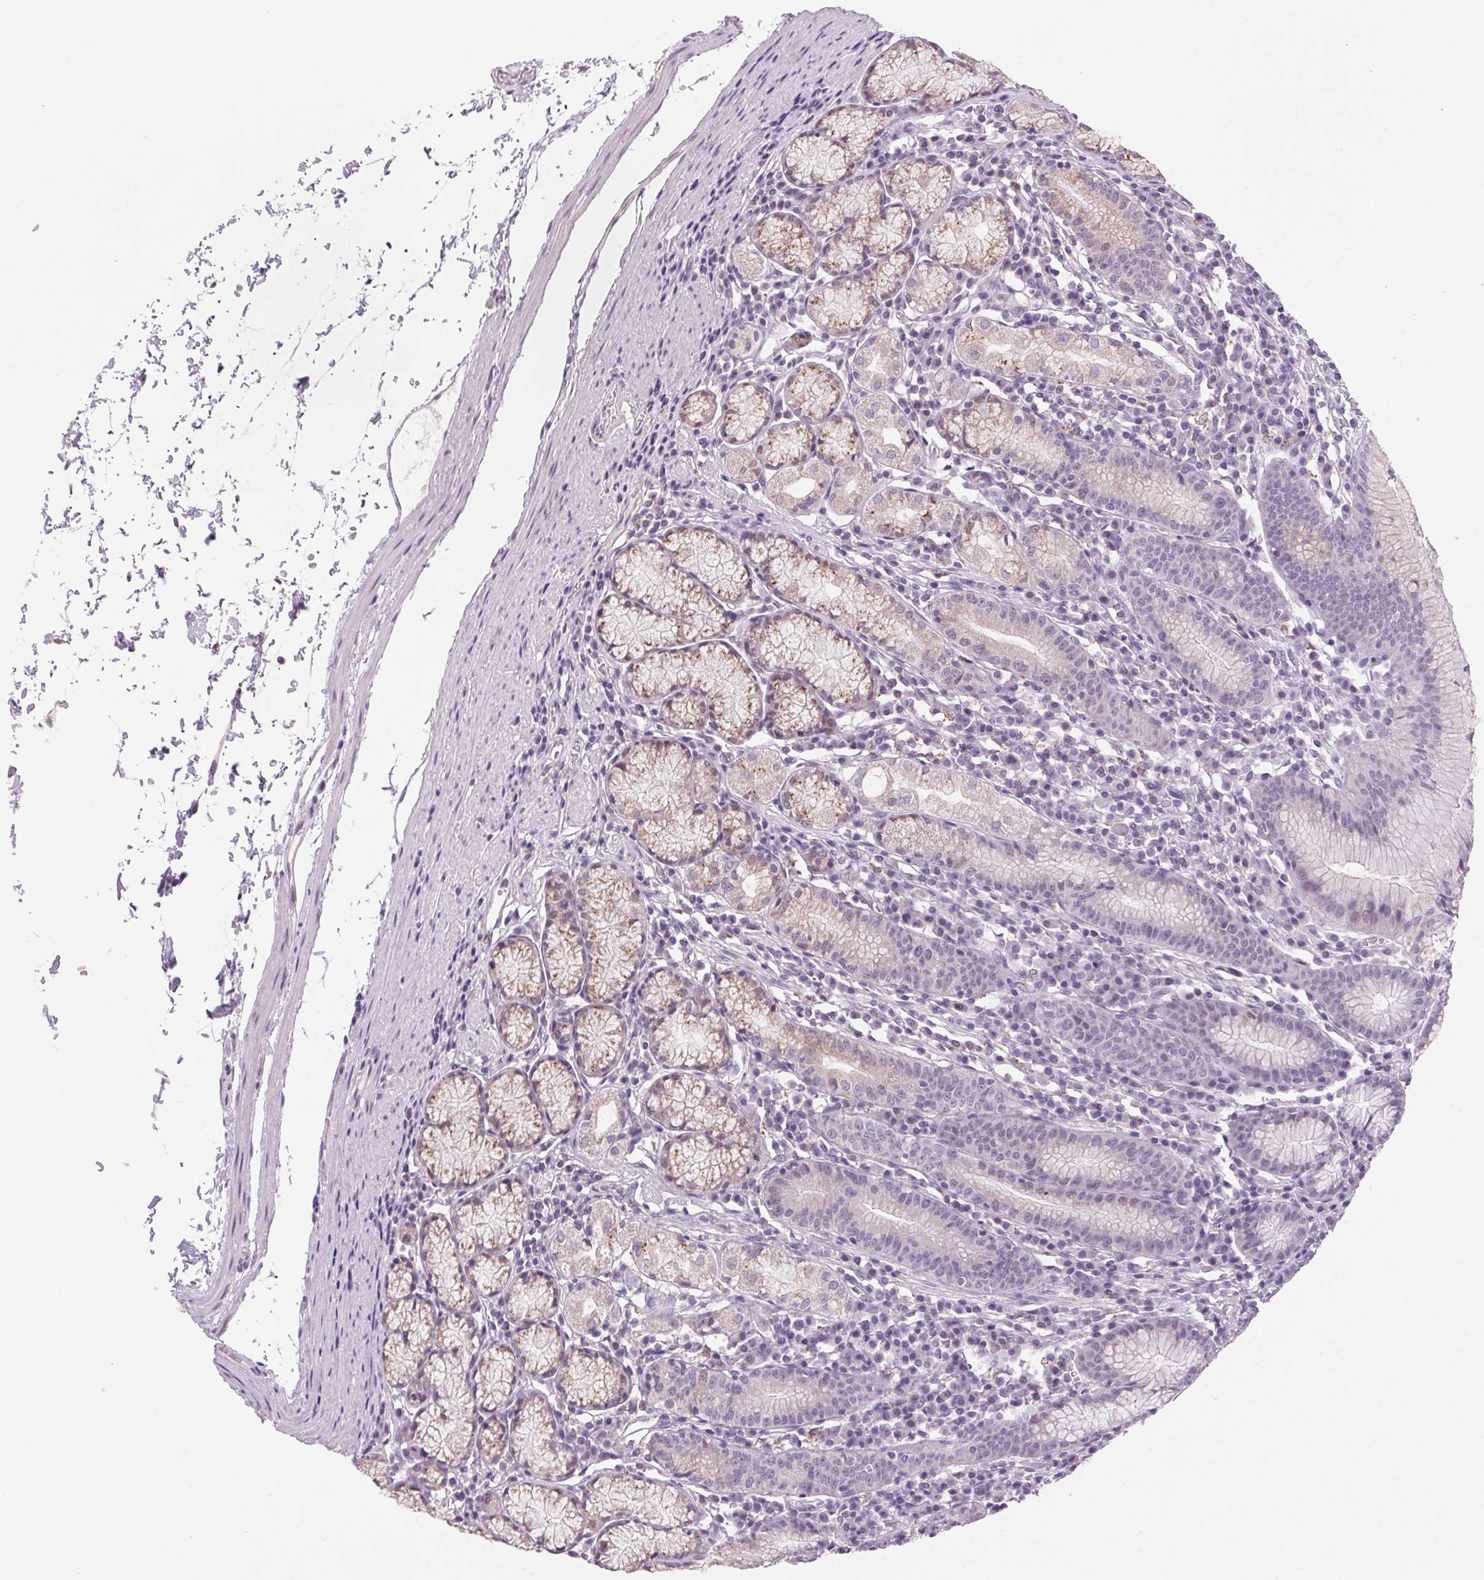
{"staining": {"intensity": "weak", "quantity": "25%-75%", "location": "cytoplasmic/membranous"}, "tissue": "stomach", "cell_type": "Glandular cells", "image_type": "normal", "snomed": [{"axis": "morphology", "description": "Normal tissue, NOS"}, {"axis": "topography", "description": "Stomach"}], "caption": "The image shows staining of normal stomach, revealing weak cytoplasmic/membranous protein staining (brown color) within glandular cells.", "gene": "AKR1E2", "patient": {"sex": "male", "age": 55}}